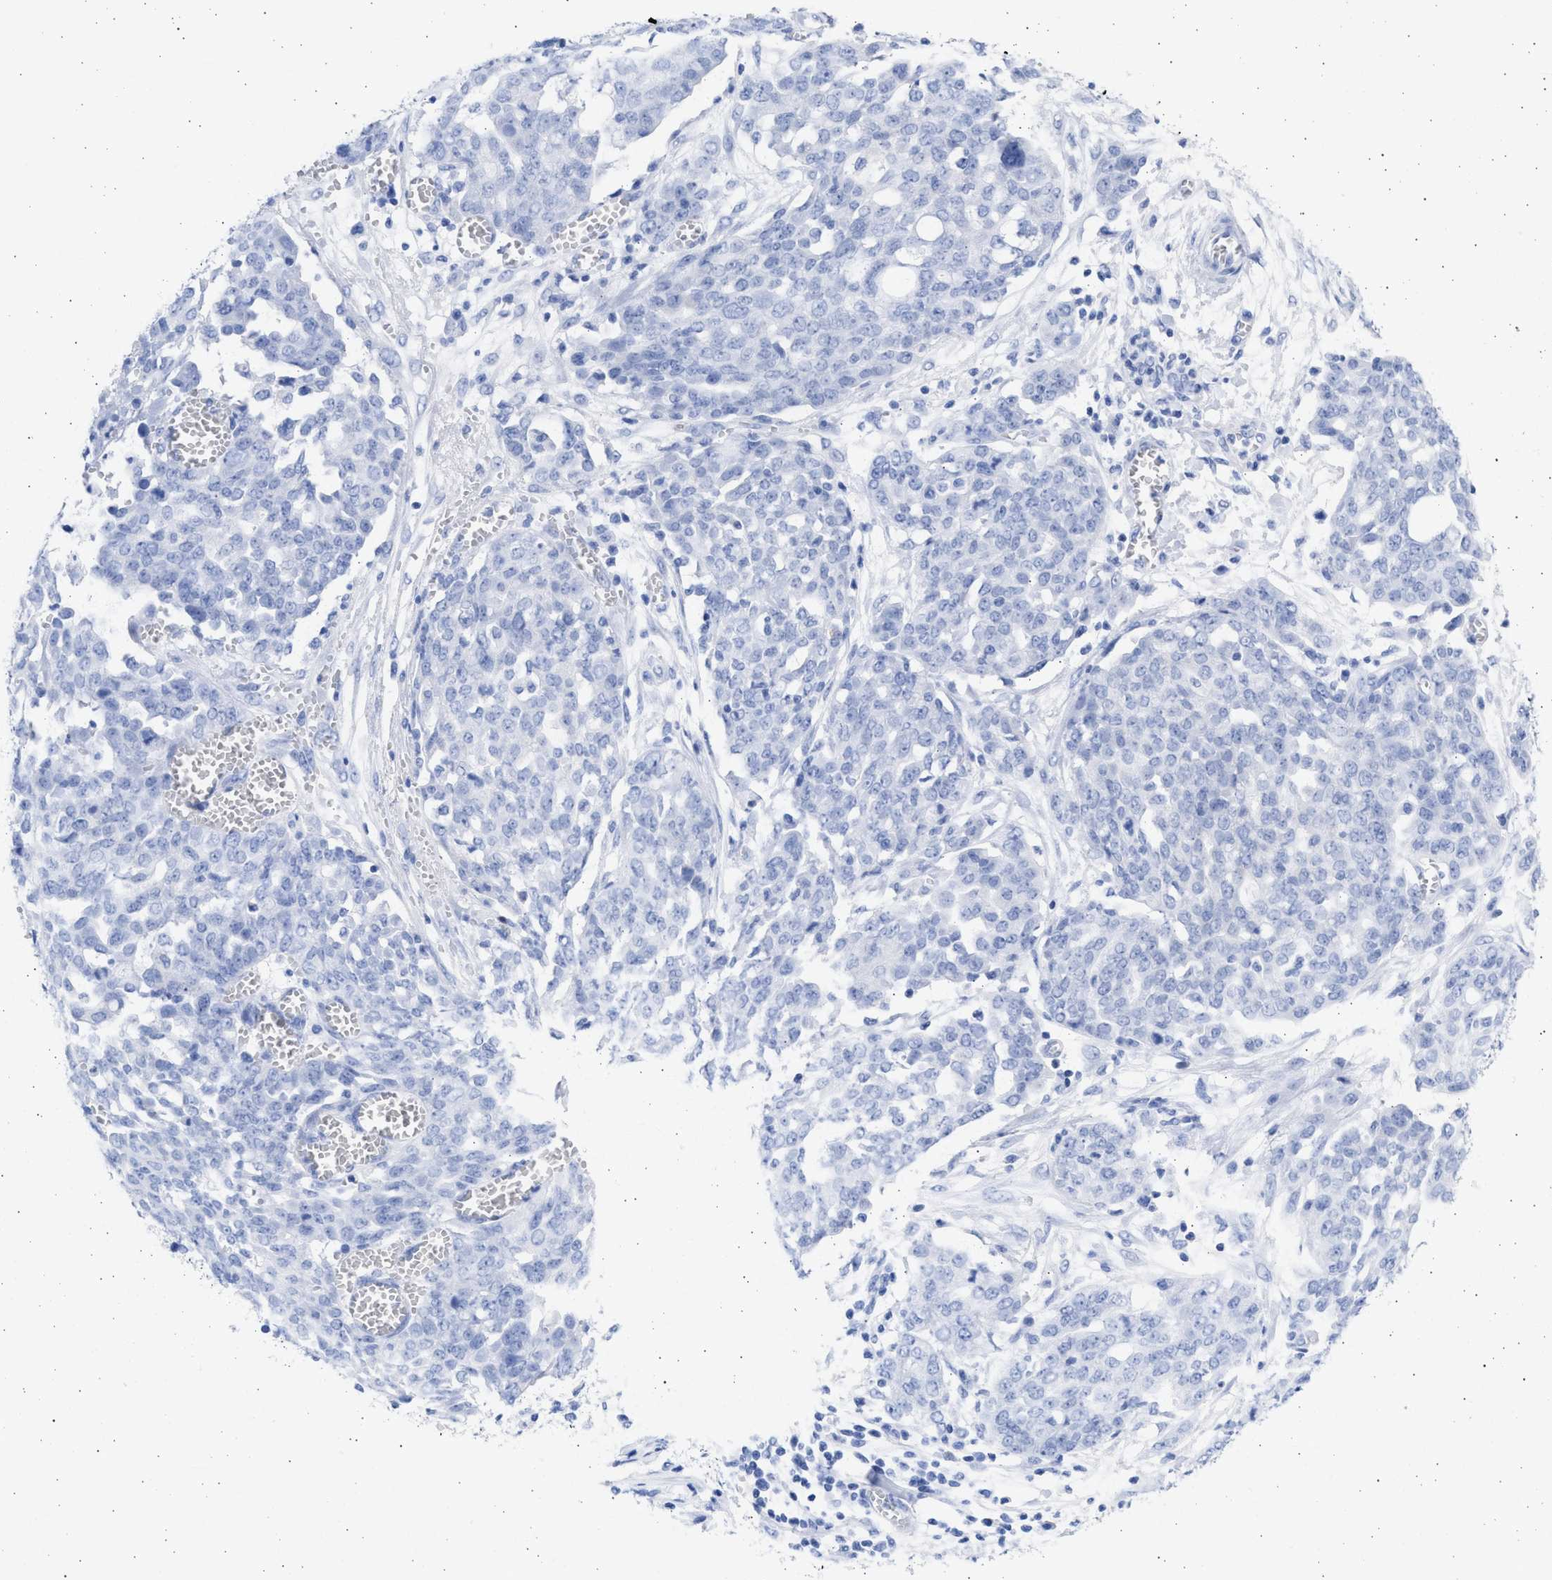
{"staining": {"intensity": "negative", "quantity": "none", "location": "none"}, "tissue": "ovarian cancer", "cell_type": "Tumor cells", "image_type": "cancer", "snomed": [{"axis": "morphology", "description": "Cystadenocarcinoma, serous, NOS"}, {"axis": "topography", "description": "Soft tissue"}, {"axis": "topography", "description": "Ovary"}], "caption": "A micrograph of human ovarian cancer (serous cystadenocarcinoma) is negative for staining in tumor cells.", "gene": "ALDOC", "patient": {"sex": "female", "age": 57}}